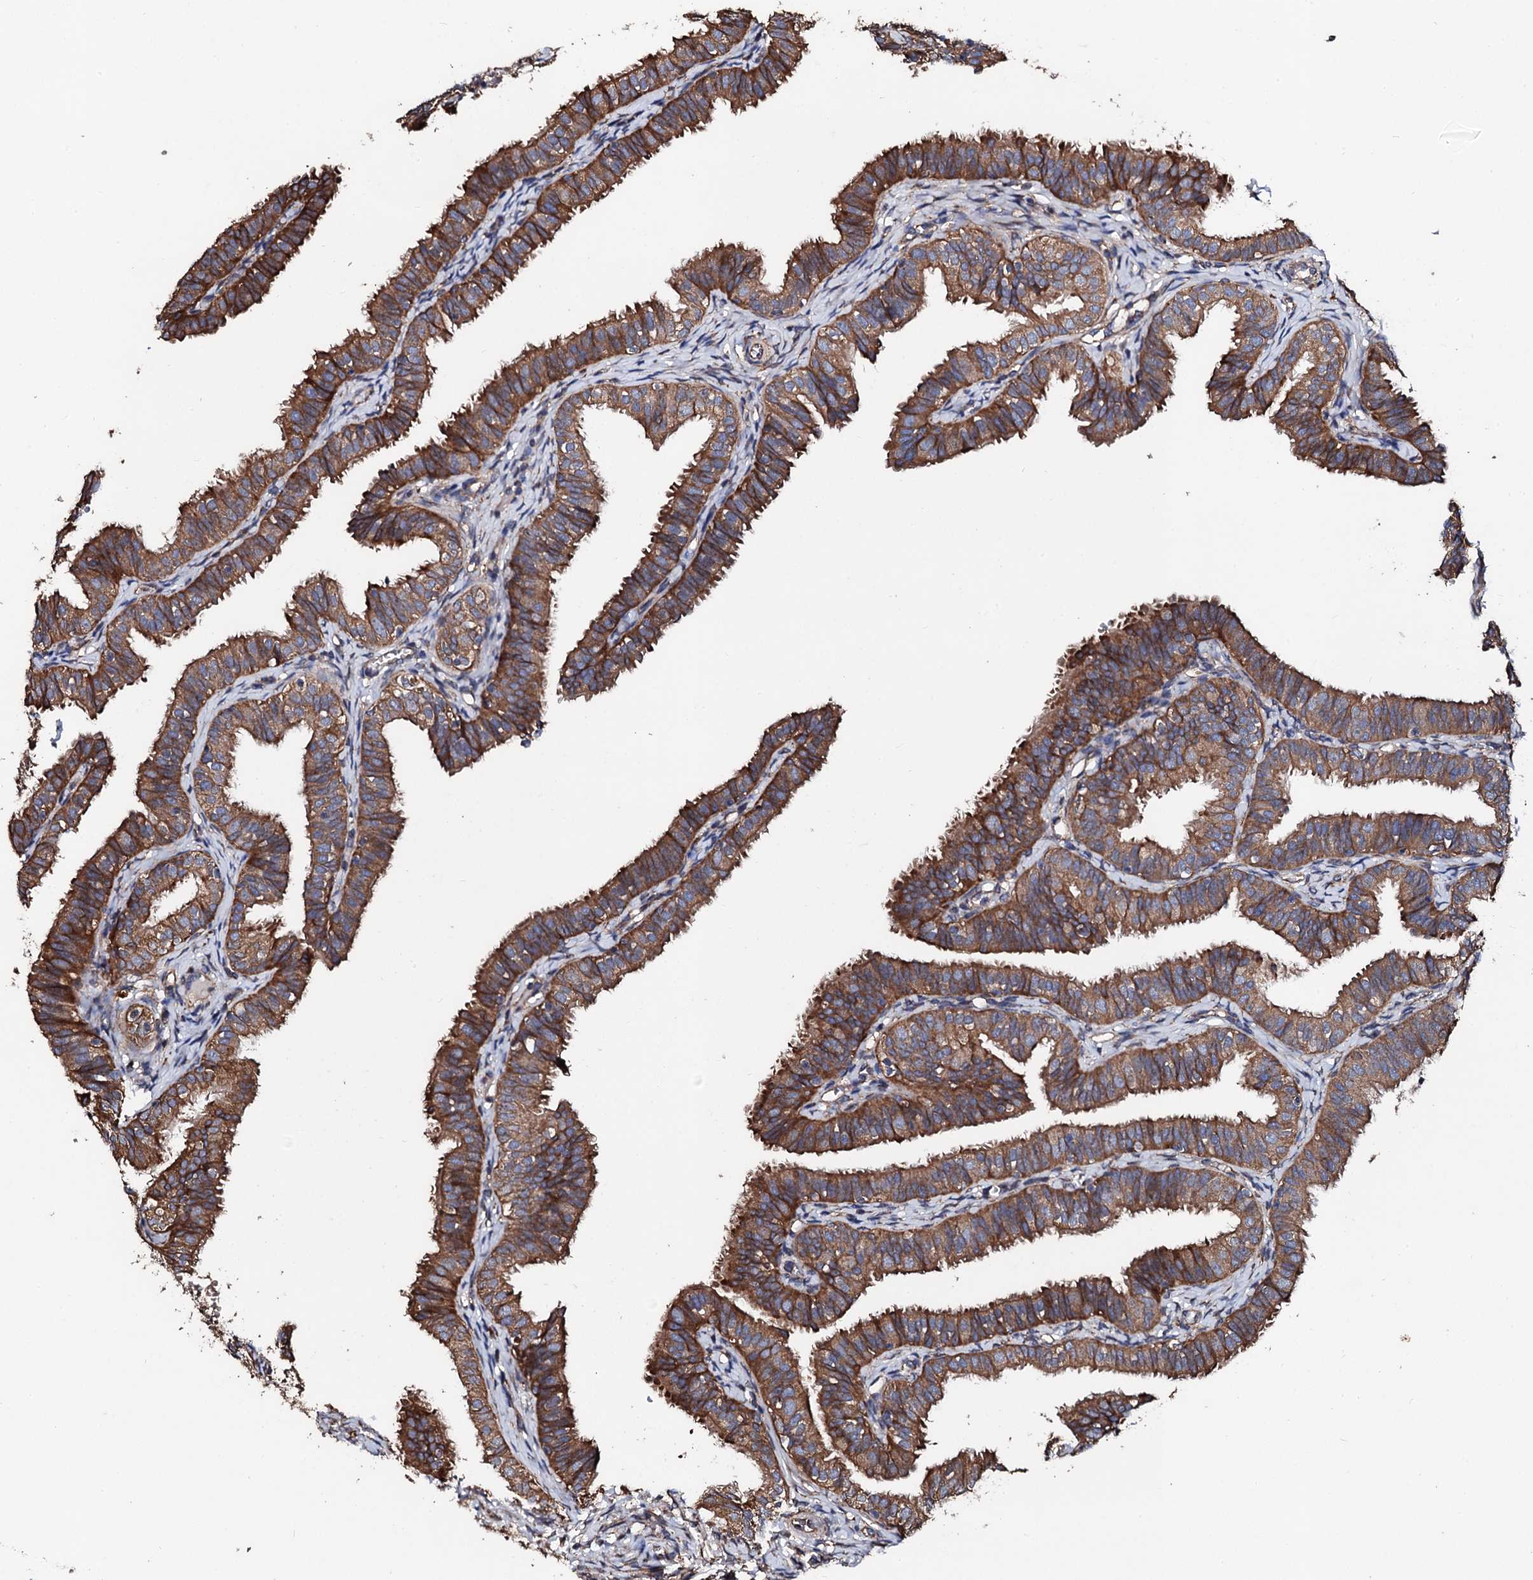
{"staining": {"intensity": "moderate", "quantity": ">75%", "location": "cytoplasmic/membranous"}, "tissue": "fallopian tube", "cell_type": "Glandular cells", "image_type": "normal", "snomed": [{"axis": "morphology", "description": "Normal tissue, NOS"}, {"axis": "topography", "description": "Fallopian tube"}], "caption": "Glandular cells reveal medium levels of moderate cytoplasmic/membranous expression in approximately >75% of cells in normal human fallopian tube.", "gene": "CKAP5", "patient": {"sex": "female", "age": 35}}